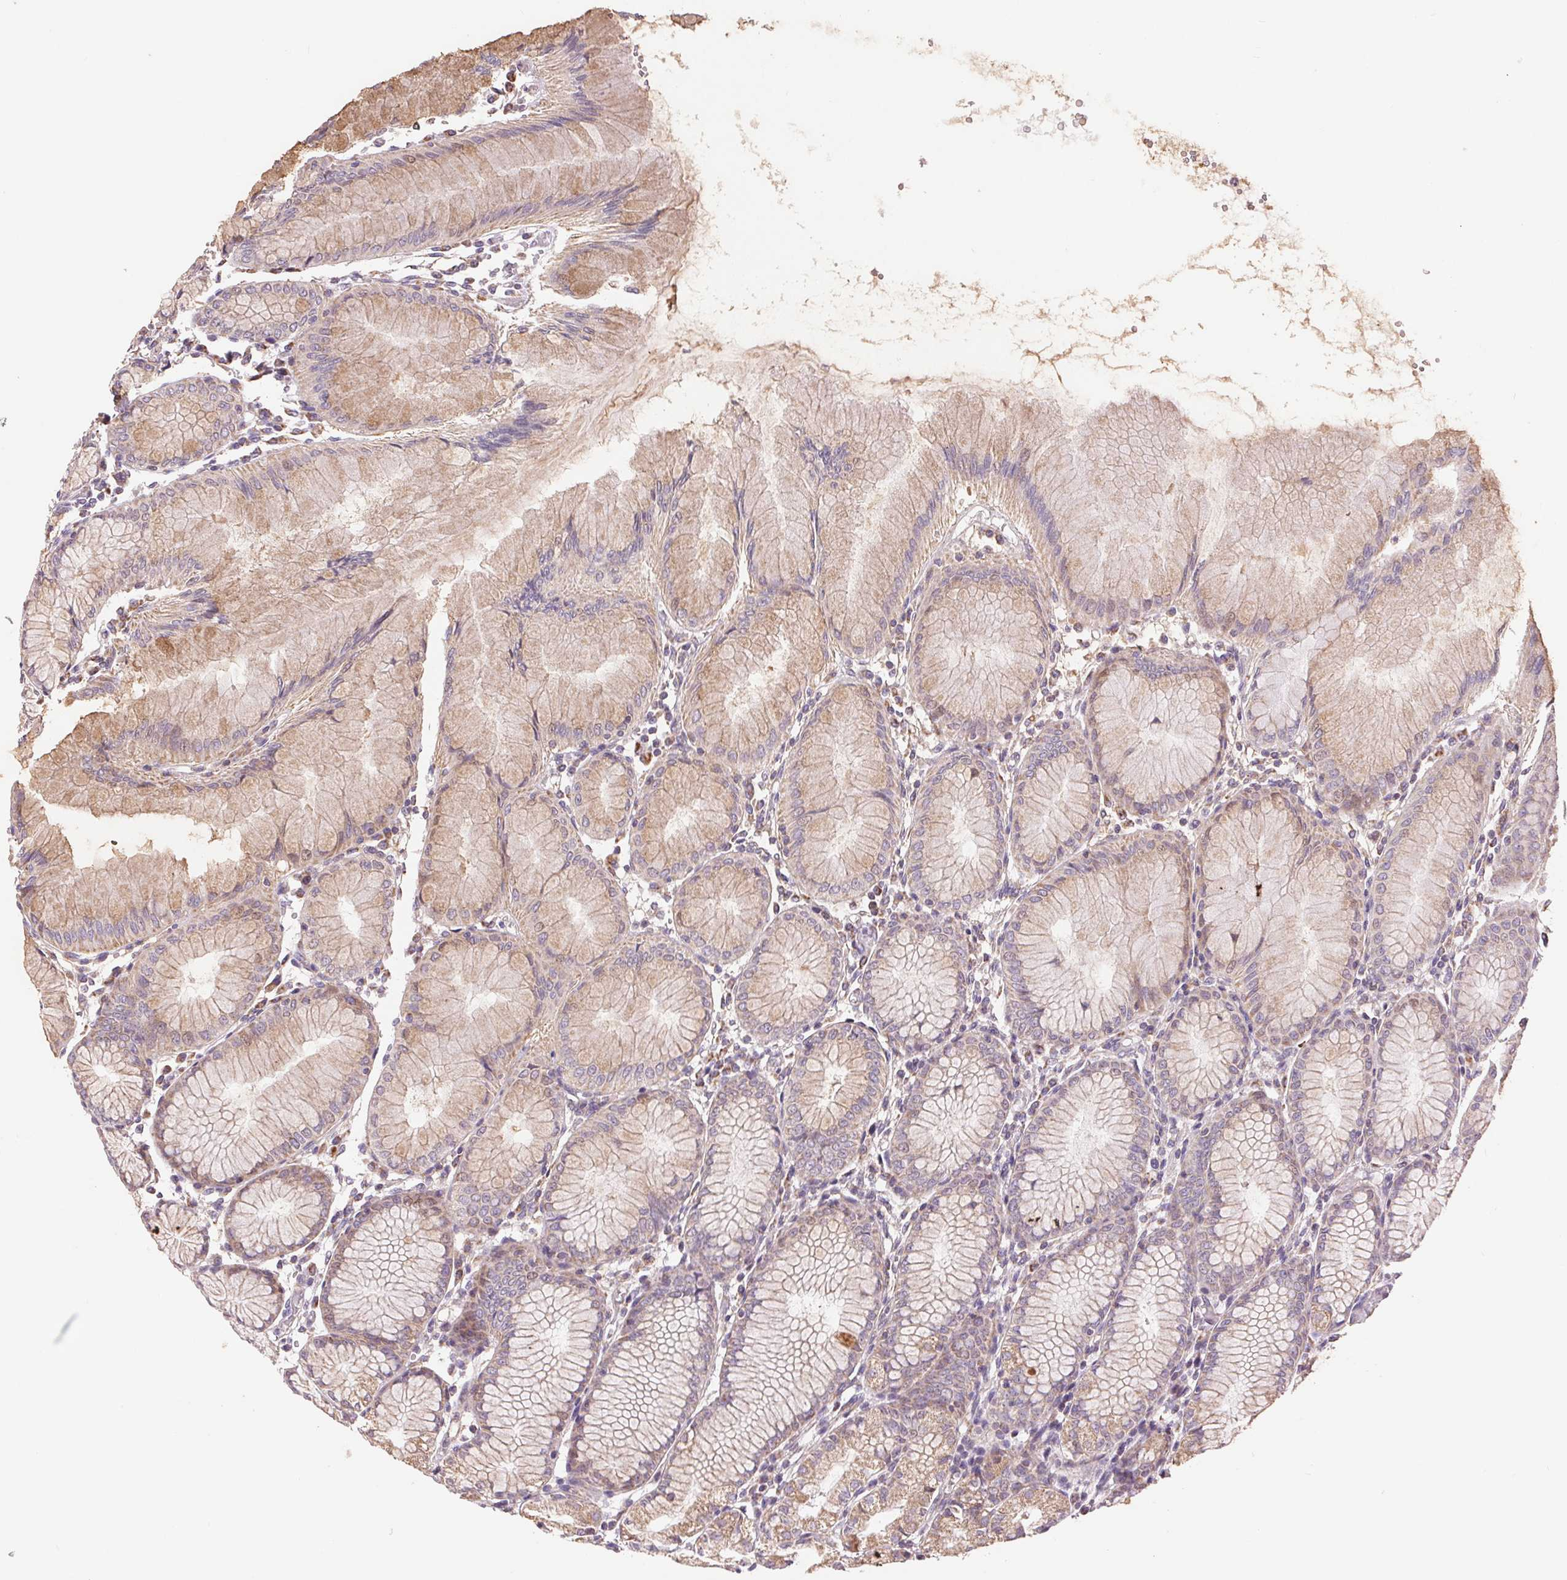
{"staining": {"intensity": "weak", "quantity": ">75%", "location": "cytoplasmic/membranous"}, "tissue": "stomach", "cell_type": "Glandular cells", "image_type": "normal", "snomed": [{"axis": "morphology", "description": "Normal tissue, NOS"}, {"axis": "topography", "description": "Stomach"}], "caption": "Weak cytoplasmic/membranous expression is present in approximately >75% of glandular cells in benign stomach. (Brightfield microscopy of DAB IHC at high magnification).", "gene": "DGUOK", "patient": {"sex": "female", "age": 57}}